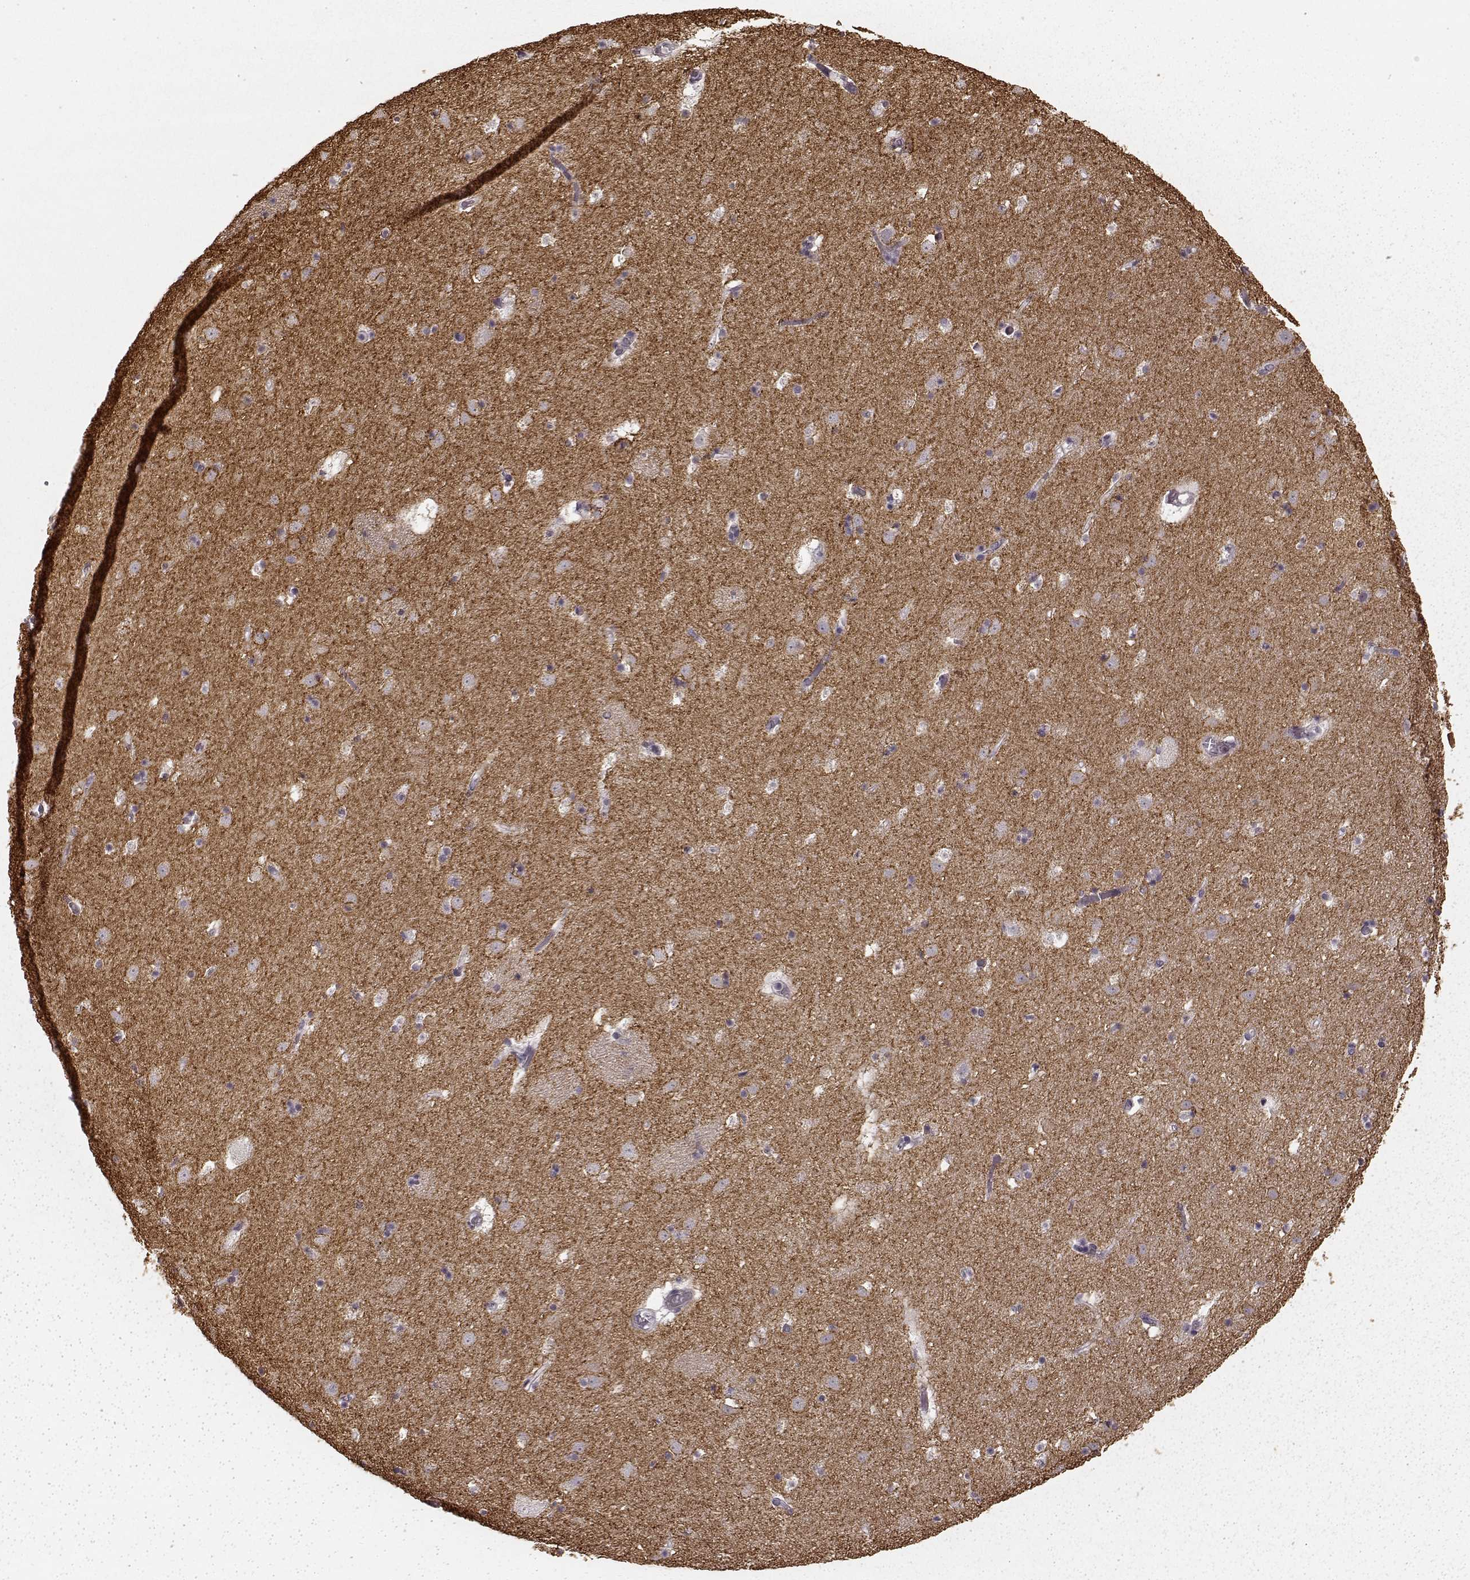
{"staining": {"intensity": "negative", "quantity": "none", "location": "none"}, "tissue": "caudate", "cell_type": "Glial cells", "image_type": "normal", "snomed": [{"axis": "morphology", "description": "Normal tissue, NOS"}, {"axis": "topography", "description": "Lateral ventricle wall"}], "caption": "IHC image of benign caudate: human caudate stained with DAB reveals no significant protein expression in glial cells.", "gene": "PRKCE", "patient": {"sex": "female", "age": 42}}